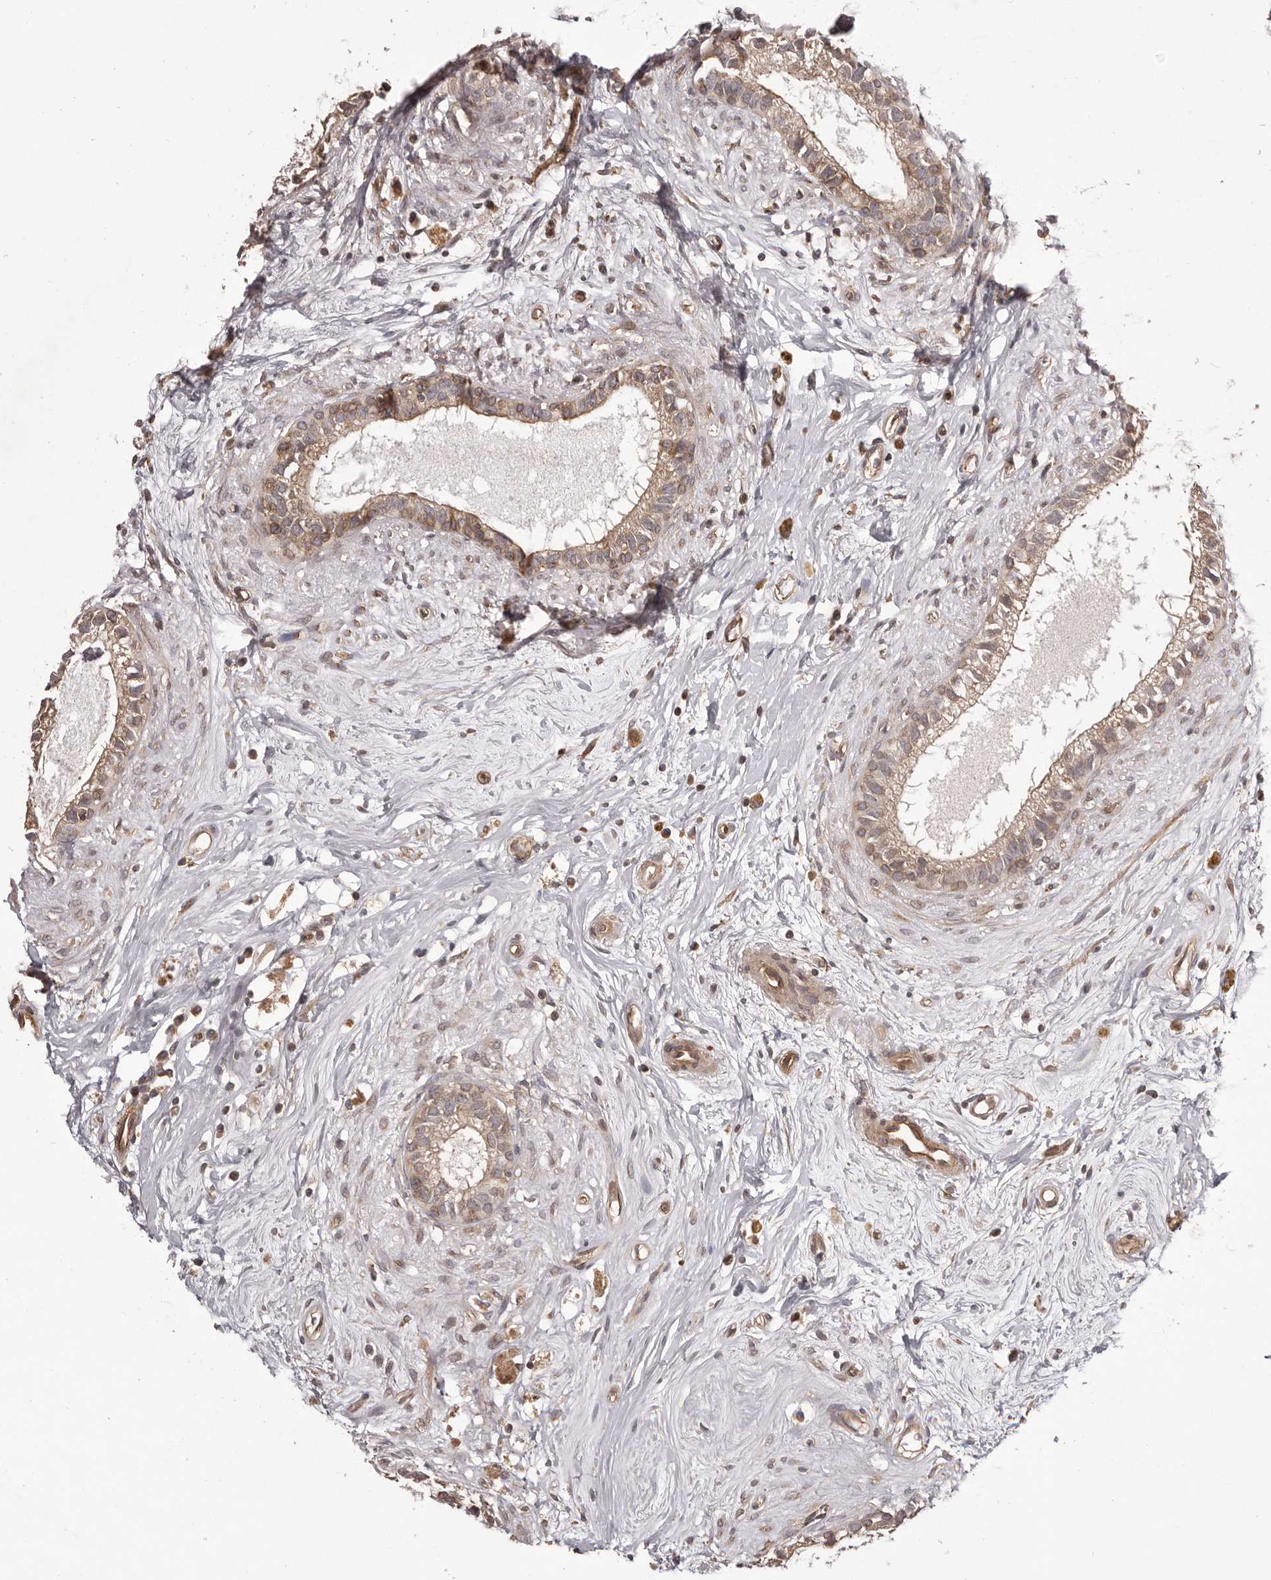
{"staining": {"intensity": "weak", "quantity": ">75%", "location": "cytoplasmic/membranous"}, "tissue": "epididymis", "cell_type": "Glandular cells", "image_type": "normal", "snomed": [{"axis": "morphology", "description": "Normal tissue, NOS"}, {"axis": "topography", "description": "Epididymis"}], "caption": "Immunohistochemistry staining of benign epididymis, which displays low levels of weak cytoplasmic/membranous staining in about >75% of glandular cells indicating weak cytoplasmic/membranous protein expression. The staining was performed using DAB (3,3'-diaminobenzidine) (brown) for protein detection and nuclei were counterstained in hematoxylin (blue).", "gene": "NFKBIA", "patient": {"sex": "male", "age": 80}}